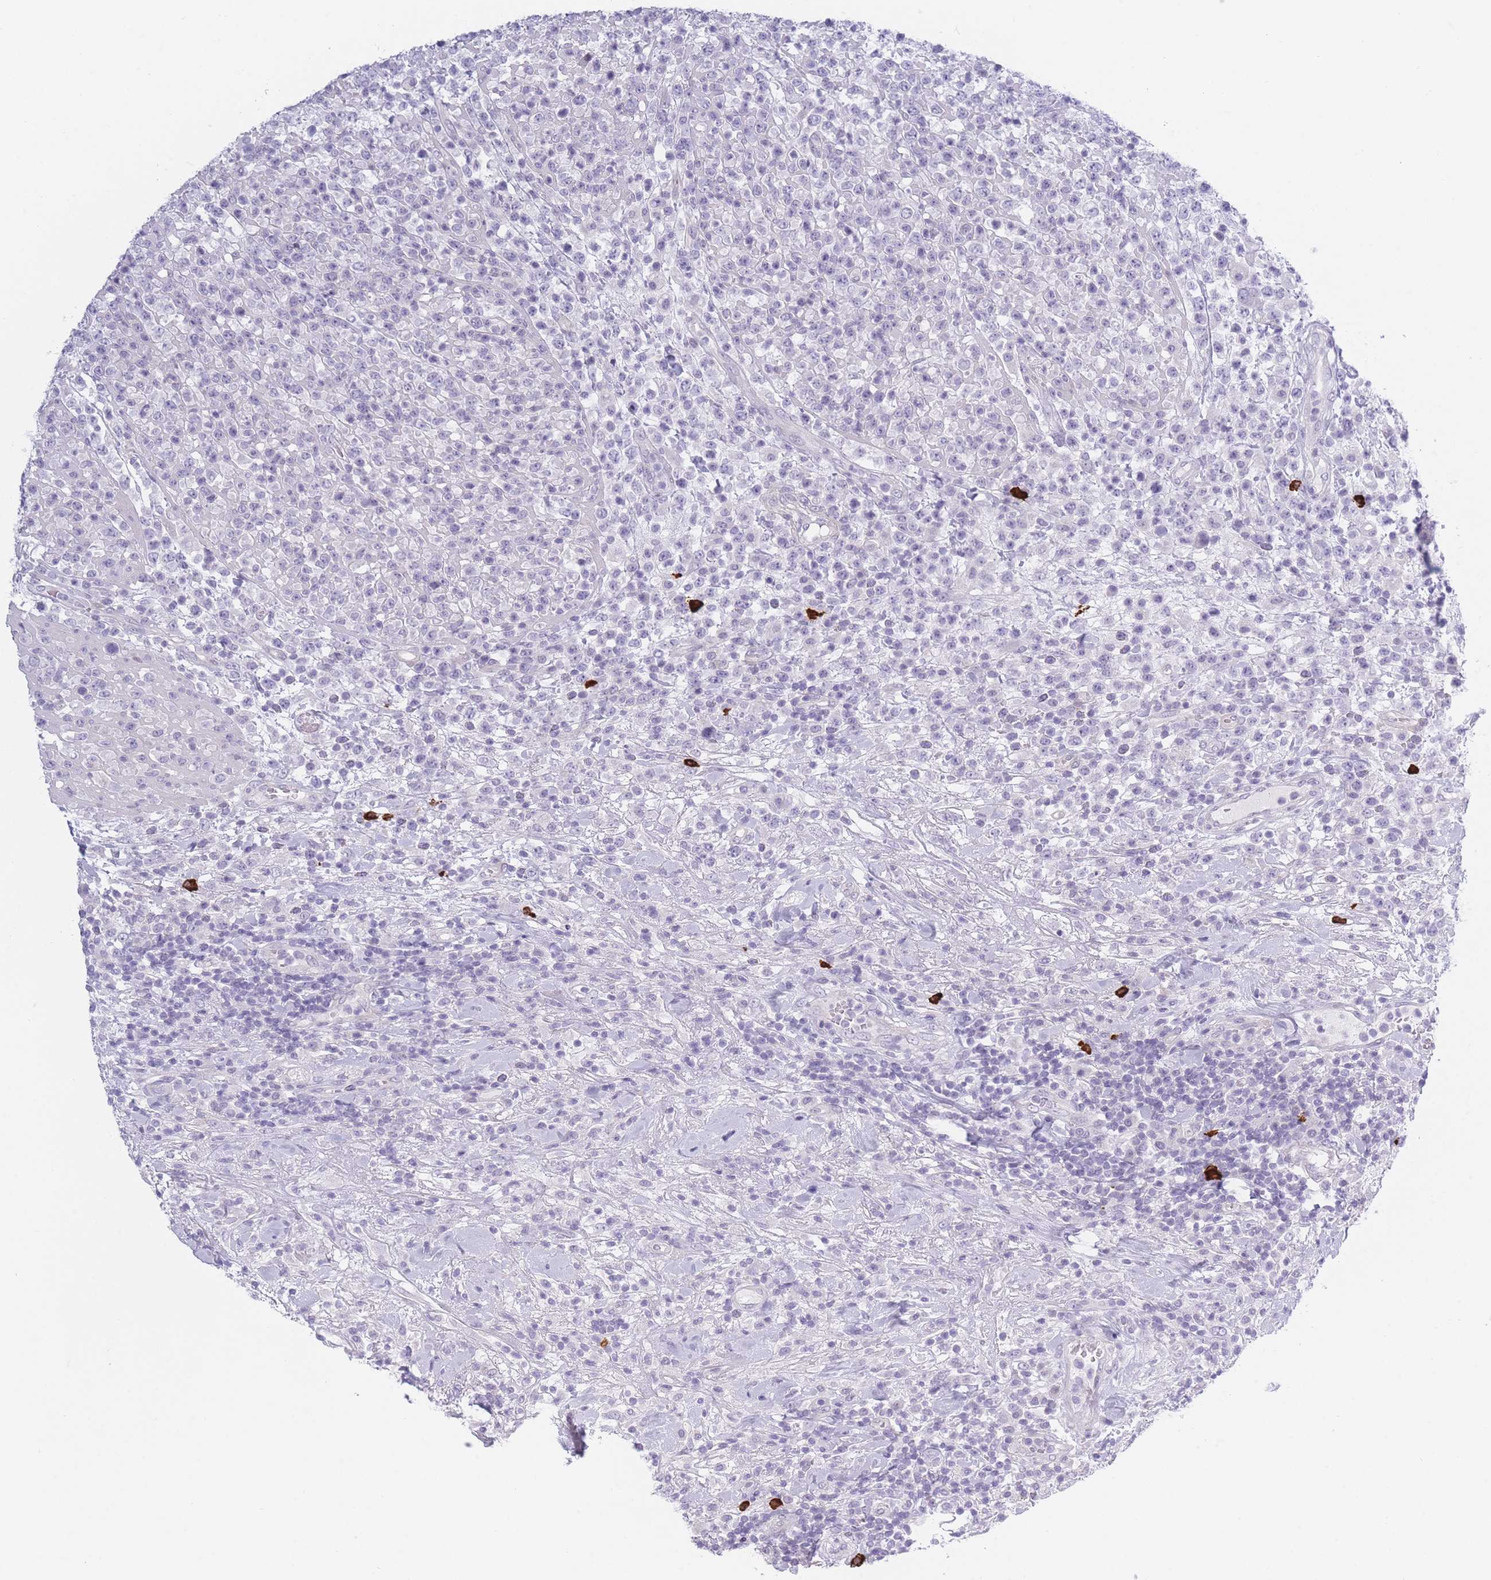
{"staining": {"intensity": "negative", "quantity": "none", "location": "none"}, "tissue": "lymphoma", "cell_type": "Tumor cells", "image_type": "cancer", "snomed": [{"axis": "morphology", "description": "Malignant lymphoma, non-Hodgkin's type, High grade"}, {"axis": "topography", "description": "Colon"}], "caption": "Micrograph shows no protein positivity in tumor cells of lymphoma tissue.", "gene": "PLEKHG2", "patient": {"sex": "female", "age": 53}}